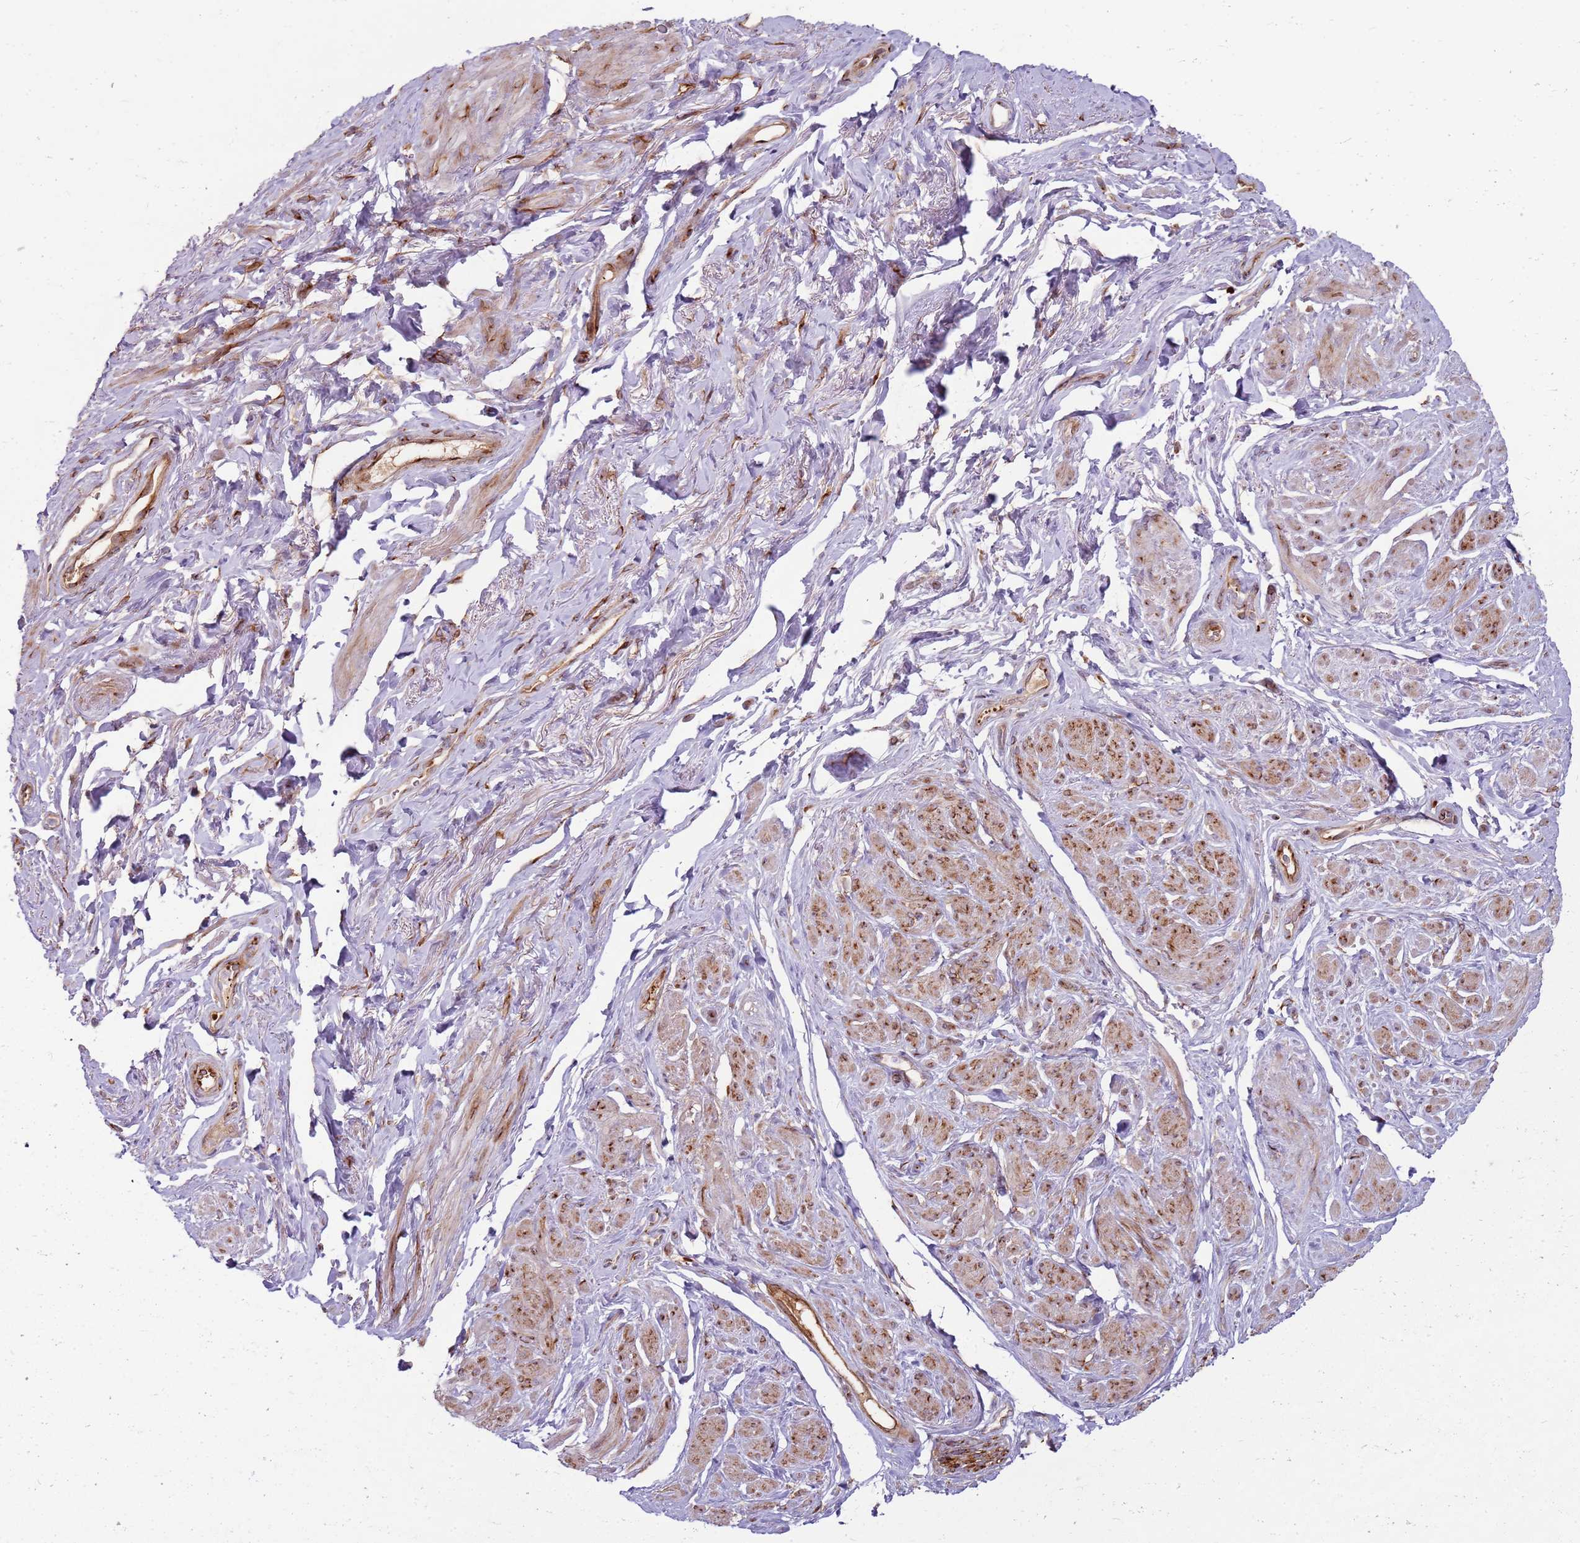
{"staining": {"intensity": "moderate", "quantity": "25%-75%", "location": "cytoplasmic/membranous"}, "tissue": "smooth muscle", "cell_type": "Smooth muscle cells", "image_type": "normal", "snomed": [{"axis": "morphology", "description": "Normal tissue, NOS"}, {"axis": "topography", "description": "Smooth muscle"}, {"axis": "topography", "description": "Peripheral nerve tissue"}], "caption": "Human smooth muscle stained for a protein (brown) shows moderate cytoplasmic/membranous positive staining in approximately 25%-75% of smooth muscle cells.", "gene": "EMC1", "patient": {"sex": "male", "age": 69}}